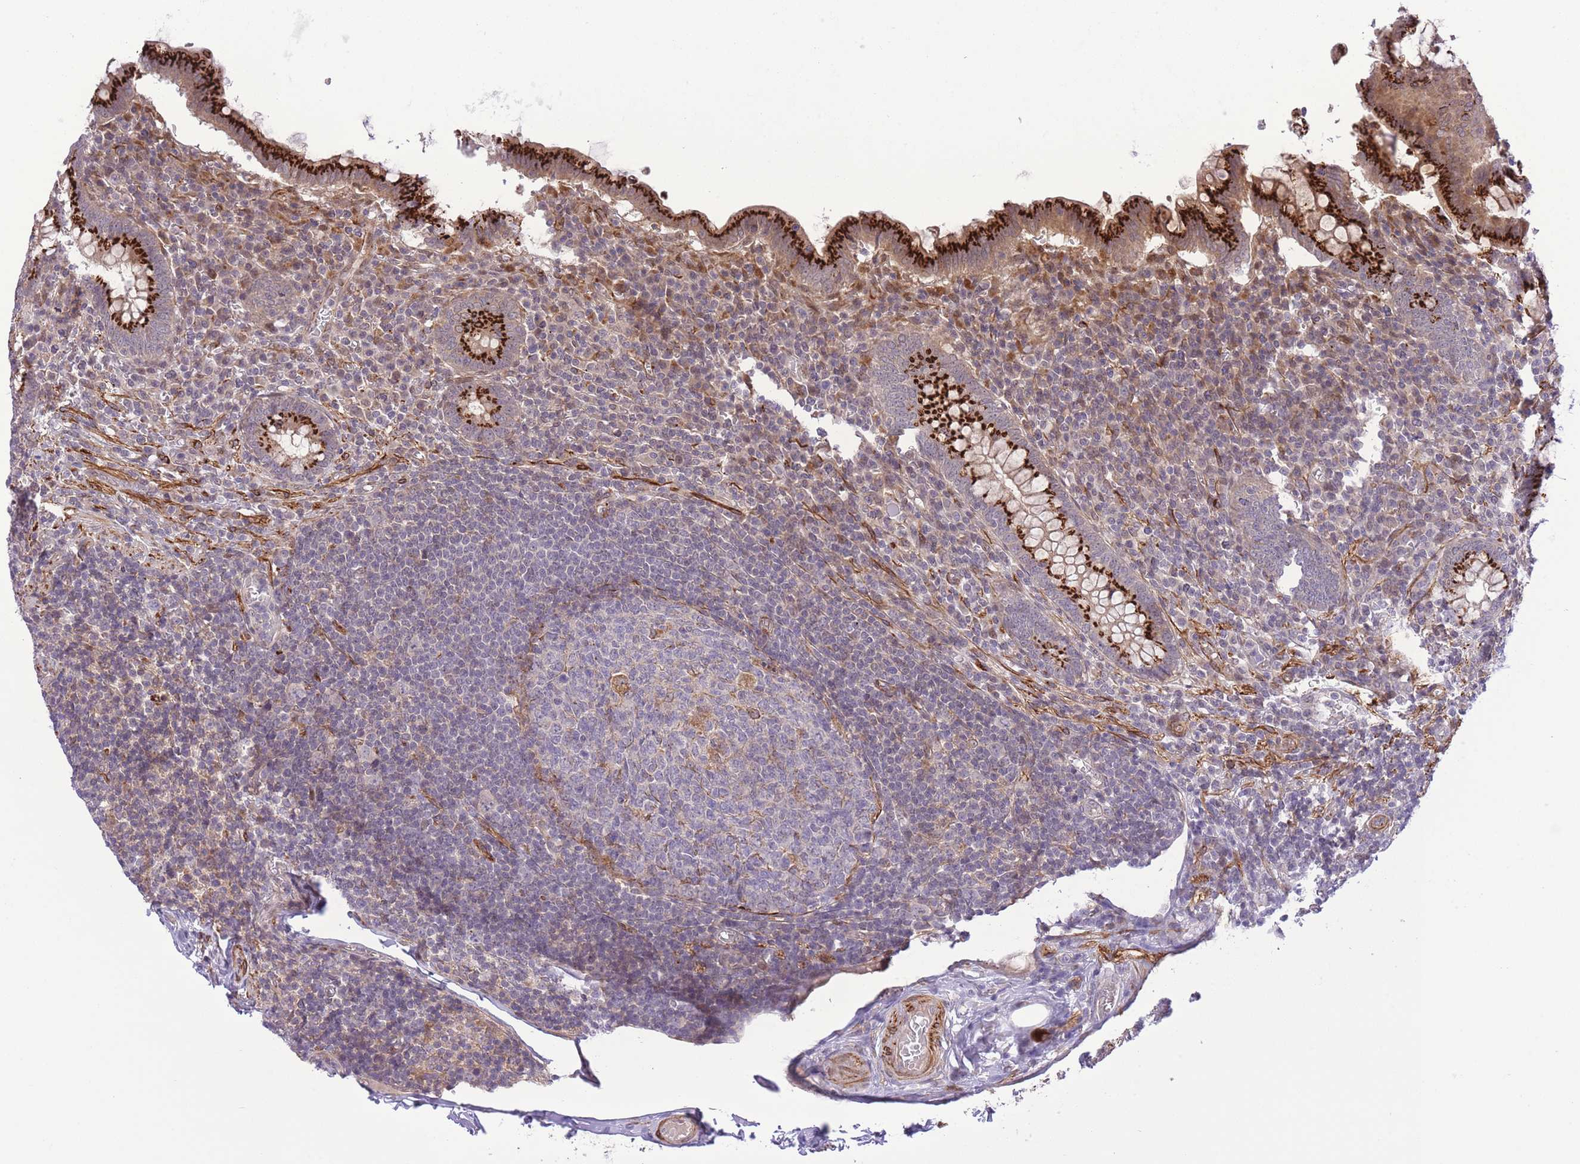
{"staining": {"intensity": "strong", "quantity": ">75%", "location": "cytoplasmic/membranous"}, "tissue": "appendix", "cell_type": "Glandular cells", "image_type": "normal", "snomed": [{"axis": "morphology", "description": "Normal tissue, NOS"}, {"axis": "topography", "description": "Appendix"}], "caption": "Immunohistochemical staining of benign human appendix displays >75% levels of strong cytoplasmic/membranous protein positivity in approximately >75% of glandular cells.", "gene": "ZBED5", "patient": {"sex": "male", "age": 83}}